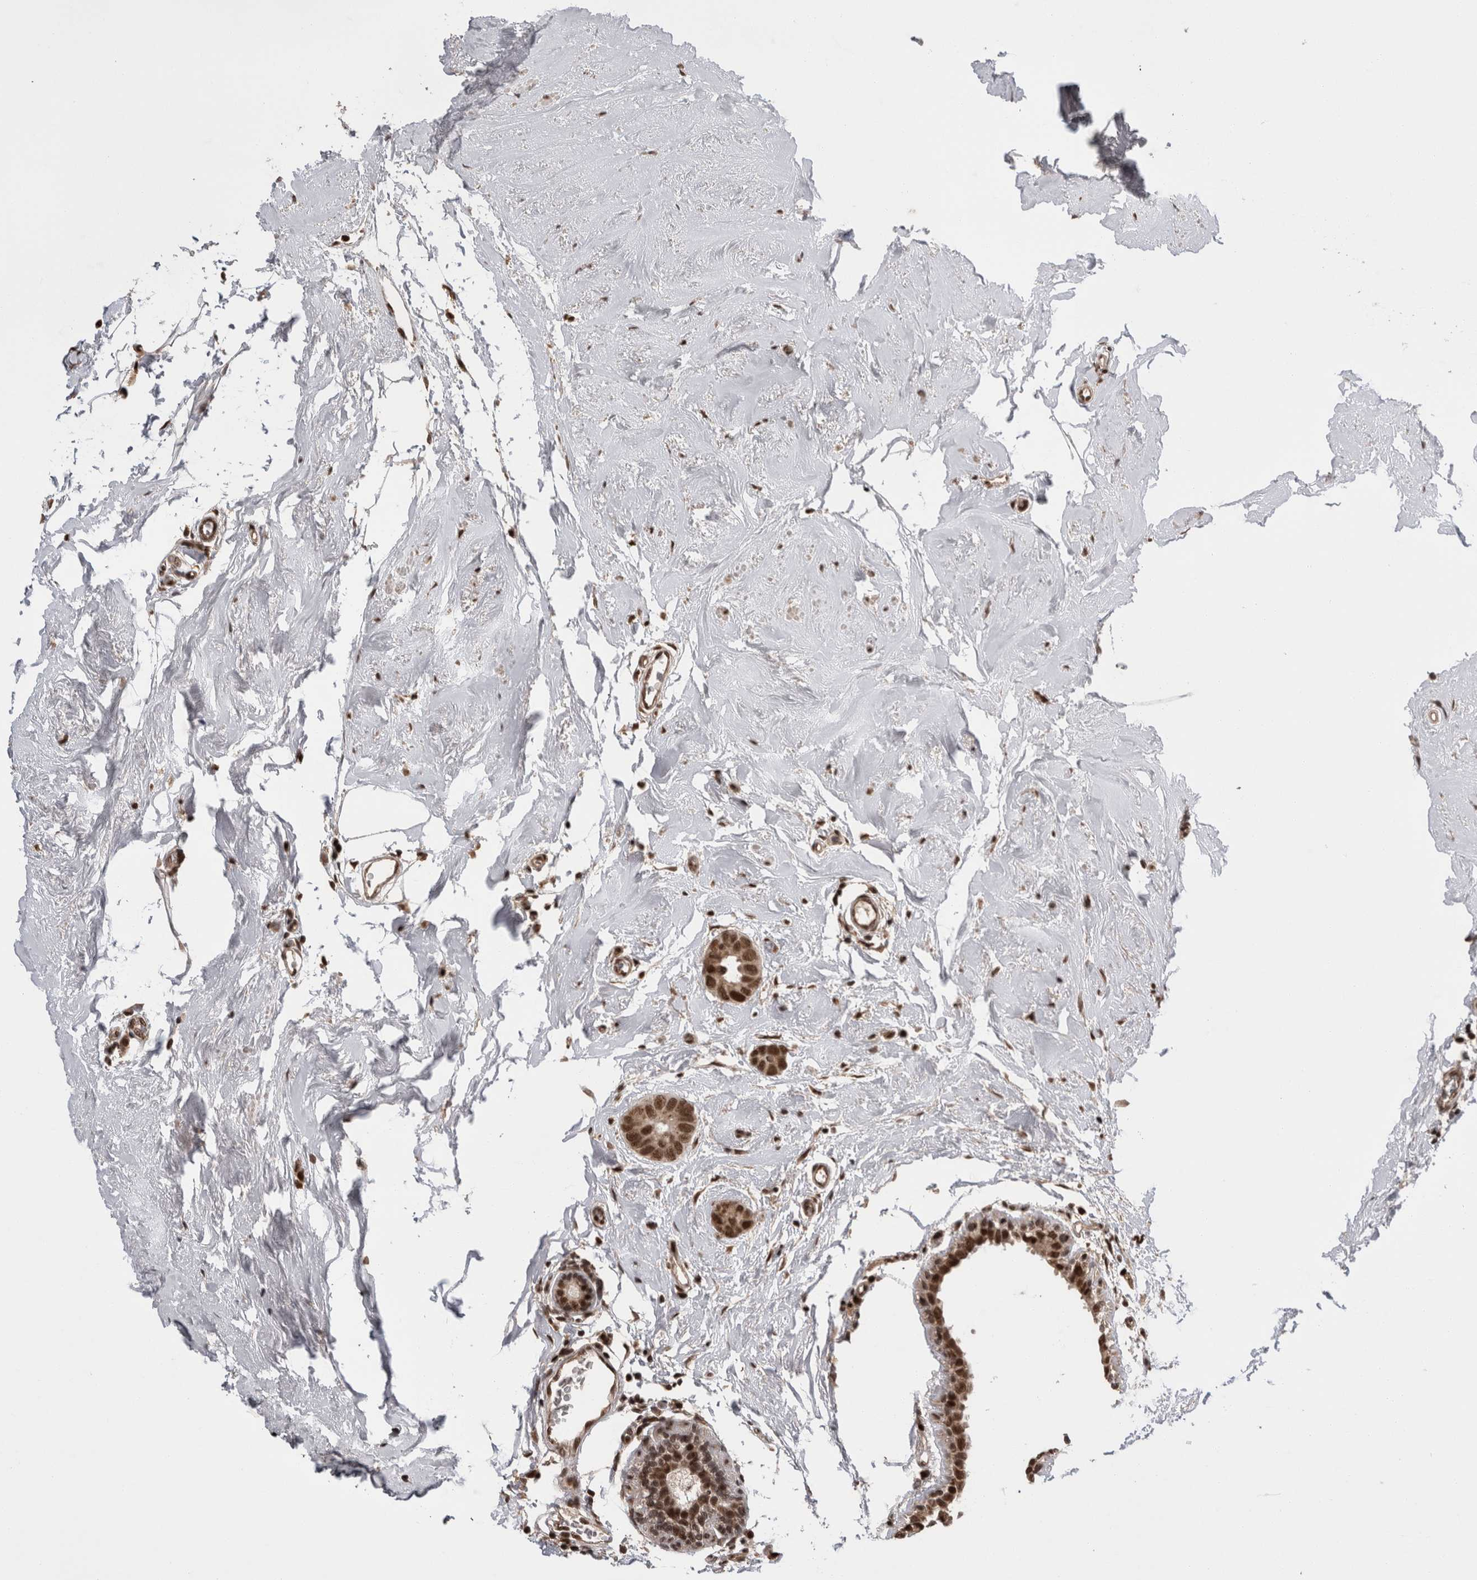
{"staining": {"intensity": "moderate", "quantity": ">75%", "location": "nuclear"}, "tissue": "breast cancer", "cell_type": "Tumor cells", "image_type": "cancer", "snomed": [{"axis": "morphology", "description": "Duct carcinoma"}, {"axis": "topography", "description": "Breast"}], "caption": "Immunohistochemistry (DAB) staining of human breast invasive ductal carcinoma exhibits moderate nuclear protein staining in approximately >75% of tumor cells.", "gene": "CPSF2", "patient": {"sex": "female", "age": 55}}